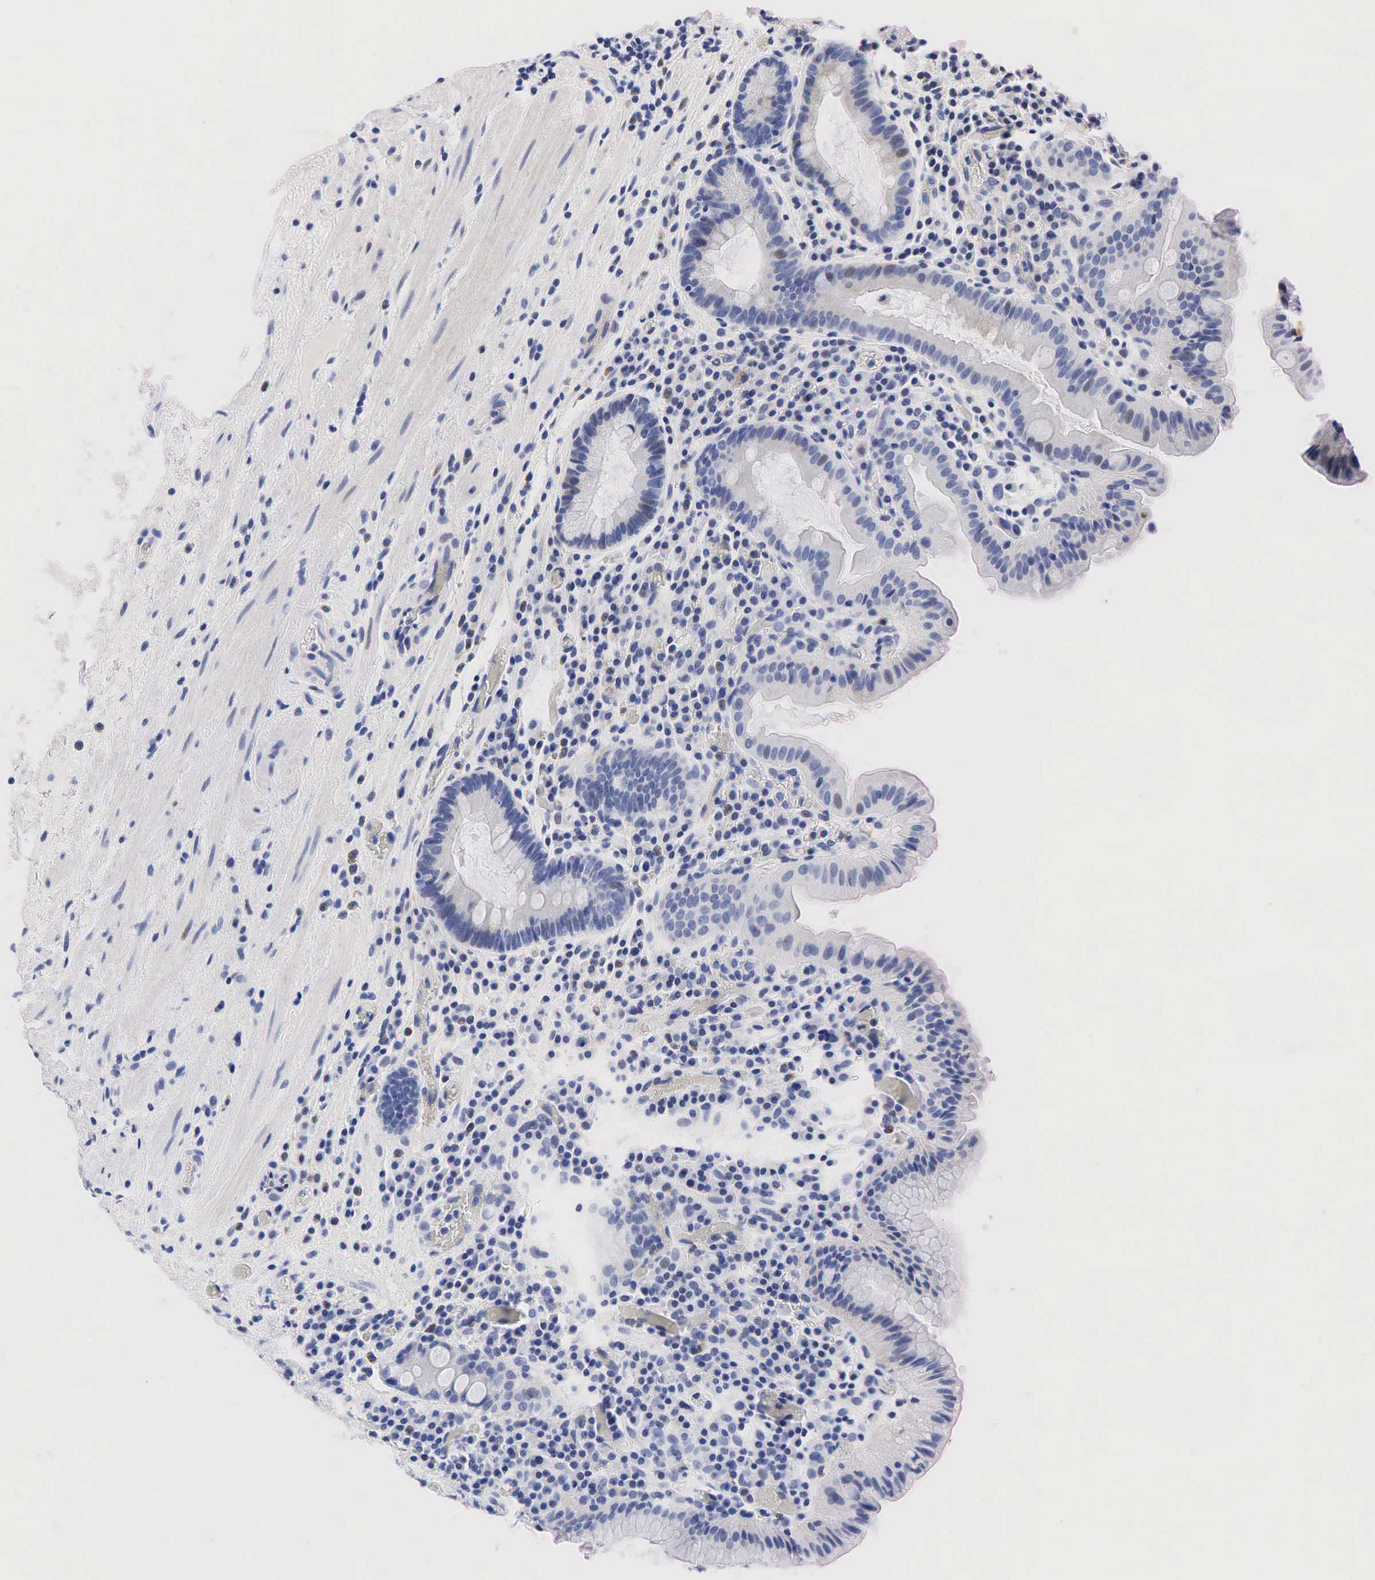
{"staining": {"intensity": "negative", "quantity": "none", "location": "none"}, "tissue": "stomach", "cell_type": "Glandular cells", "image_type": "normal", "snomed": [{"axis": "morphology", "description": "Normal tissue, NOS"}, {"axis": "topography", "description": "Stomach, lower"}, {"axis": "topography", "description": "Duodenum"}], "caption": "Immunohistochemistry (IHC) of normal stomach shows no expression in glandular cells.", "gene": "PGR", "patient": {"sex": "male", "age": 84}}